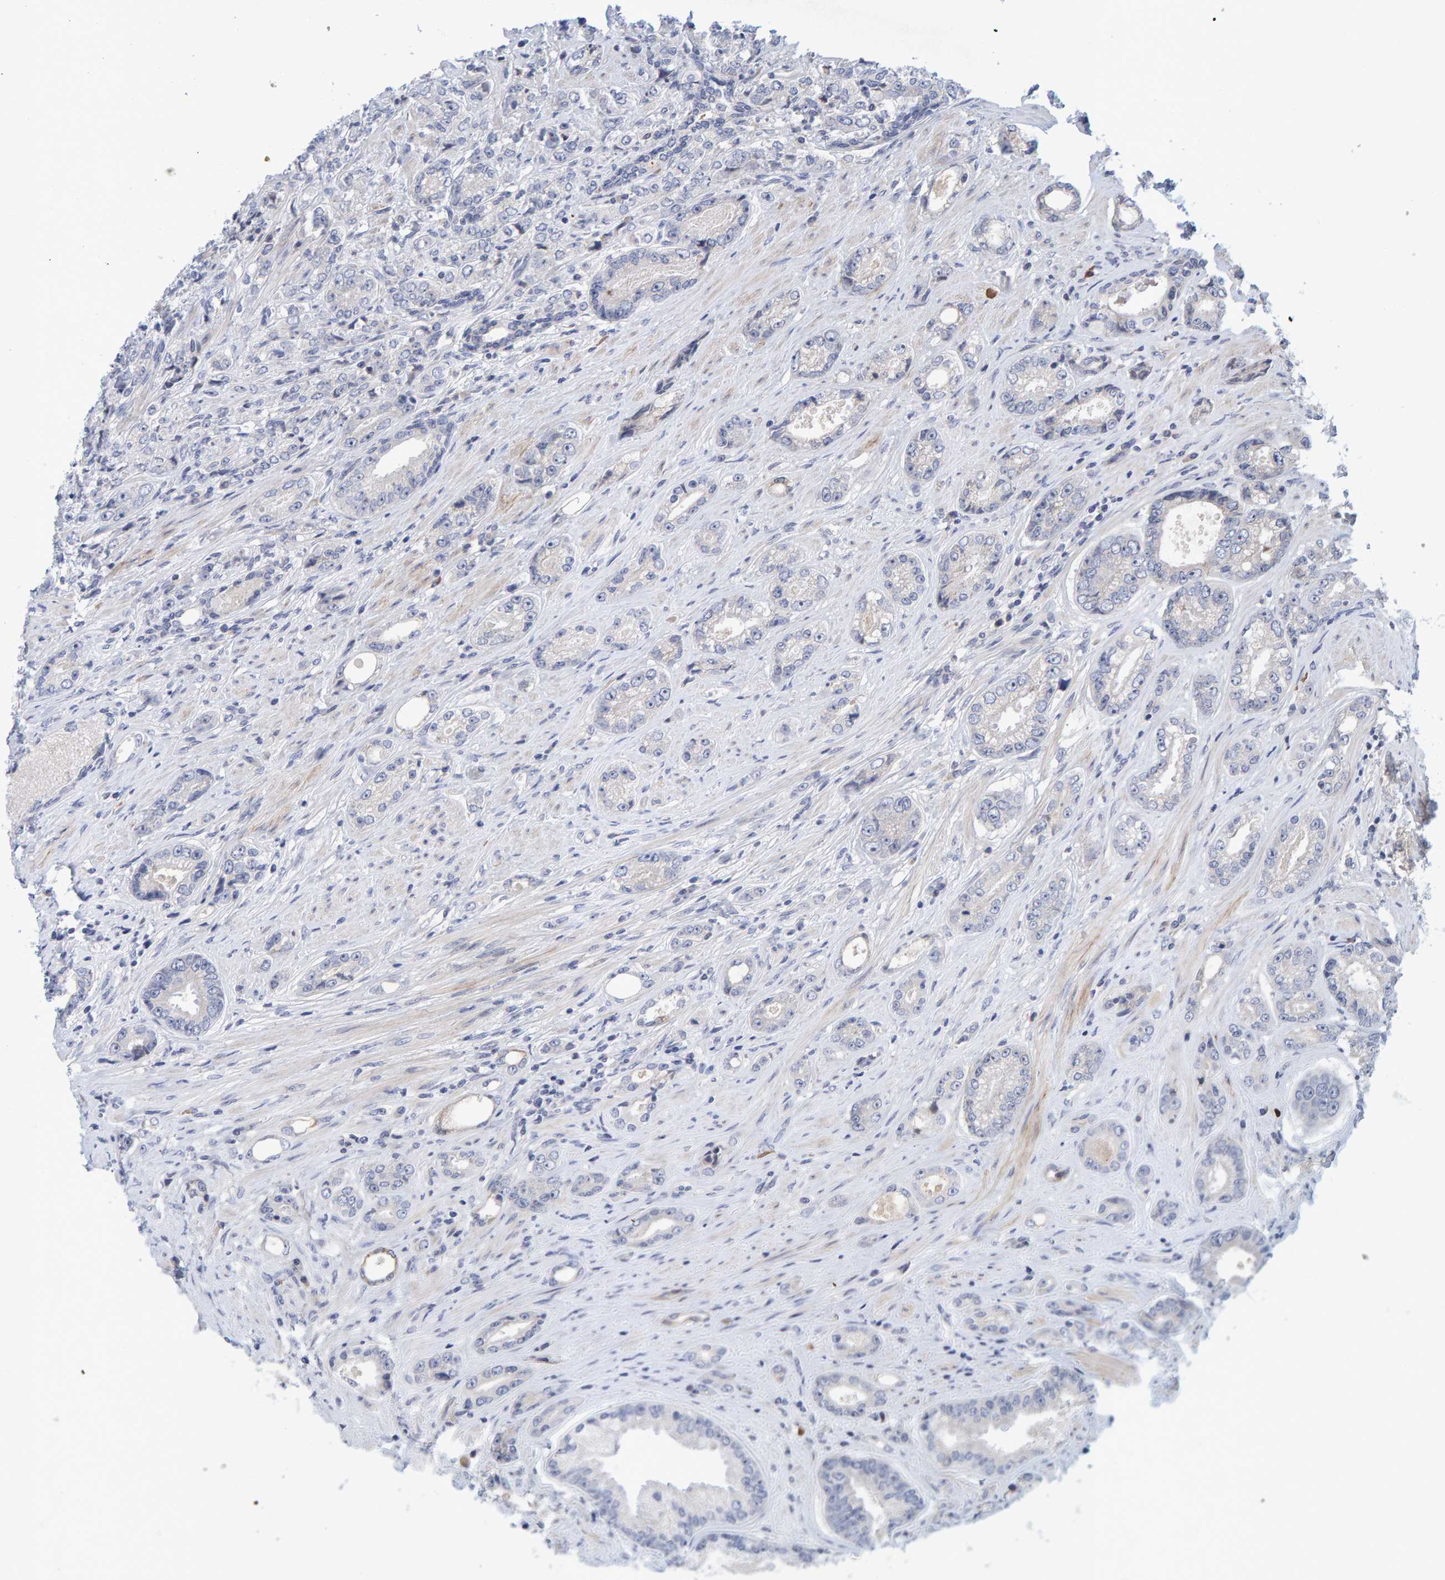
{"staining": {"intensity": "negative", "quantity": "none", "location": "none"}, "tissue": "prostate cancer", "cell_type": "Tumor cells", "image_type": "cancer", "snomed": [{"axis": "morphology", "description": "Adenocarcinoma, High grade"}, {"axis": "topography", "description": "Prostate"}], "caption": "Protein analysis of adenocarcinoma (high-grade) (prostate) displays no significant staining in tumor cells.", "gene": "ZNF77", "patient": {"sex": "male", "age": 61}}